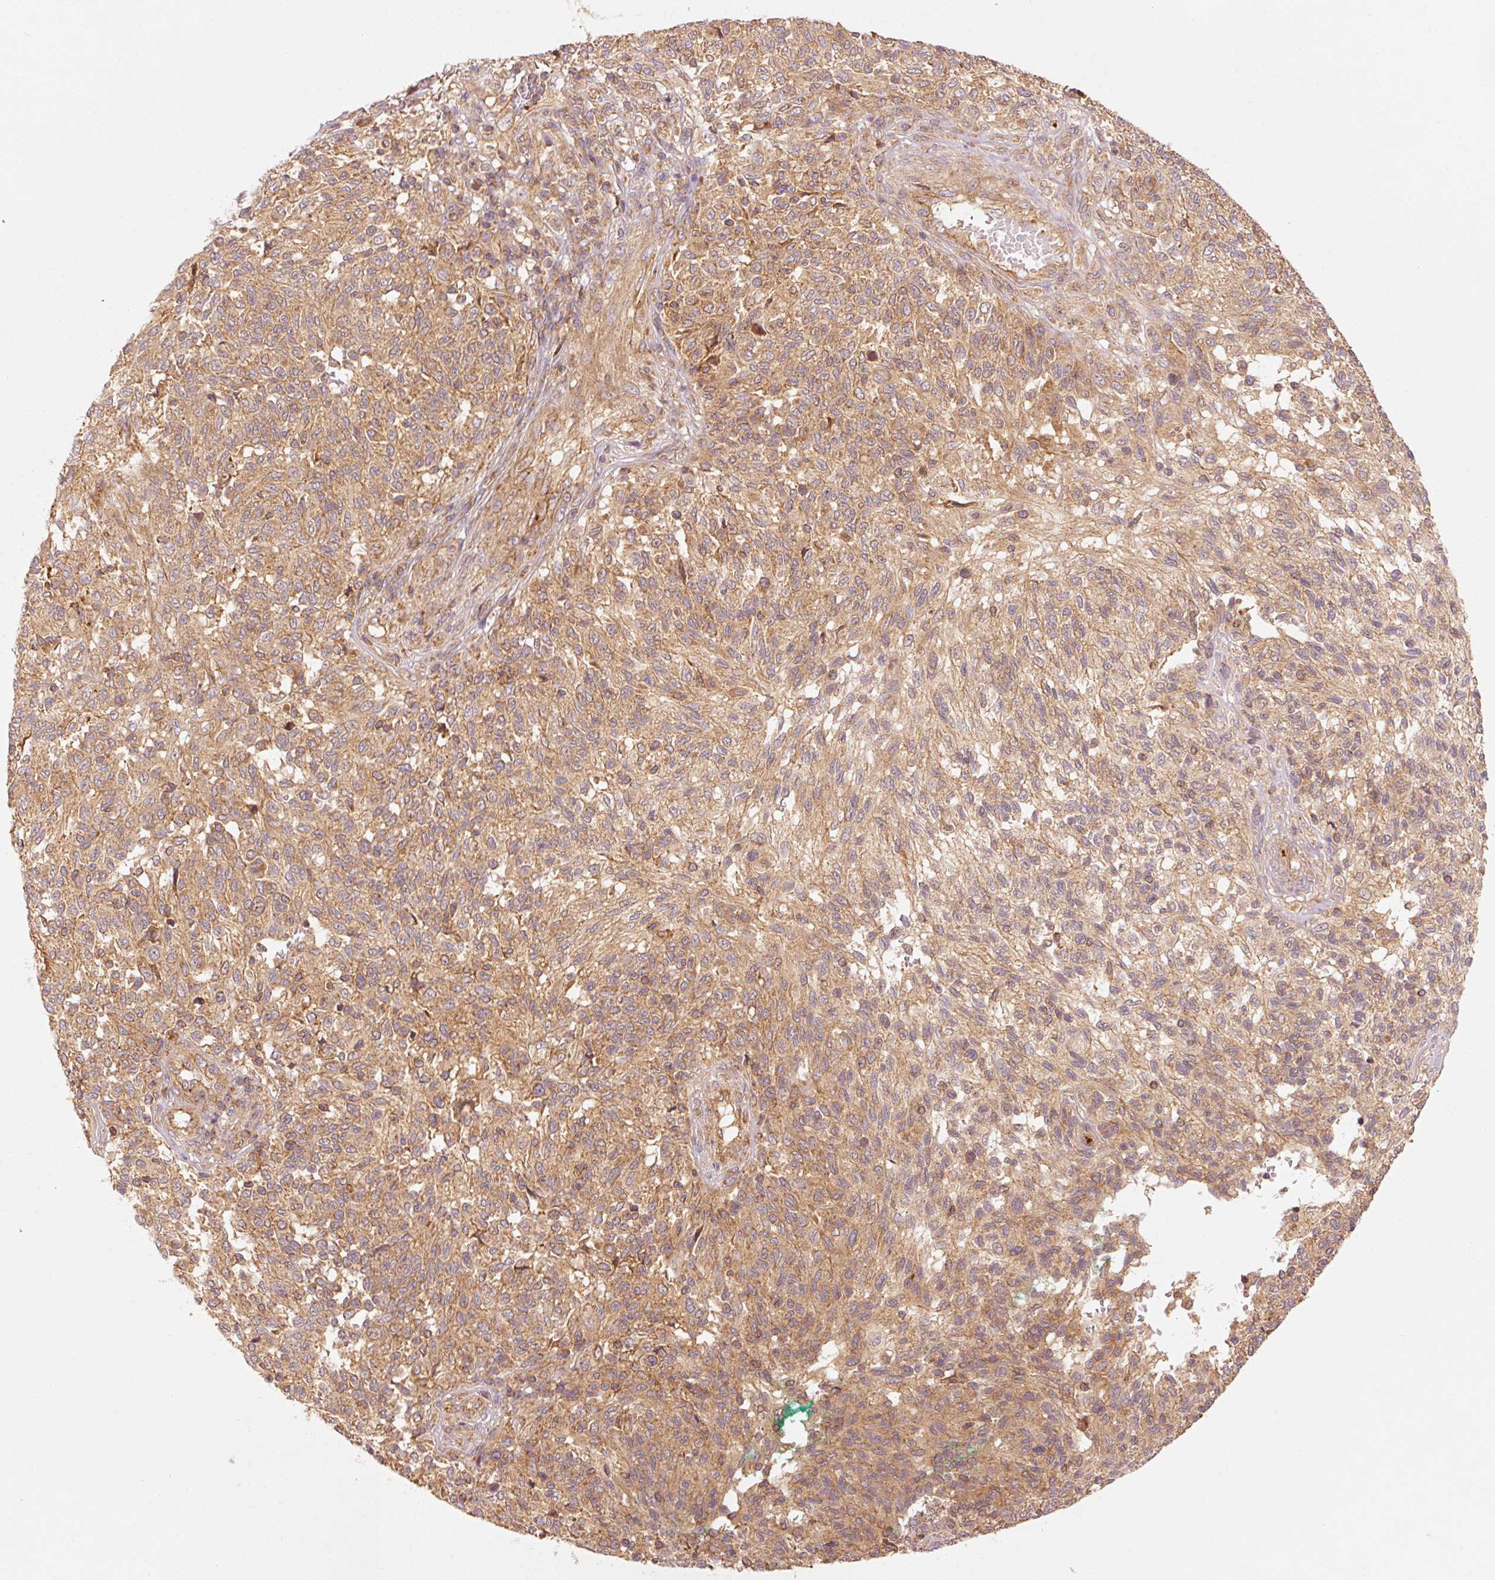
{"staining": {"intensity": "weak", "quantity": ">75%", "location": "cytoplasmic/membranous"}, "tissue": "melanoma", "cell_type": "Tumor cells", "image_type": "cancer", "snomed": [{"axis": "morphology", "description": "Malignant melanoma, NOS"}, {"axis": "topography", "description": "Skin"}], "caption": "Malignant melanoma tissue displays weak cytoplasmic/membranous expression in approximately >75% of tumor cells The protein is stained brown, and the nuclei are stained in blue (DAB IHC with brightfield microscopy, high magnification).", "gene": "CTNNA1", "patient": {"sex": "male", "age": 66}}